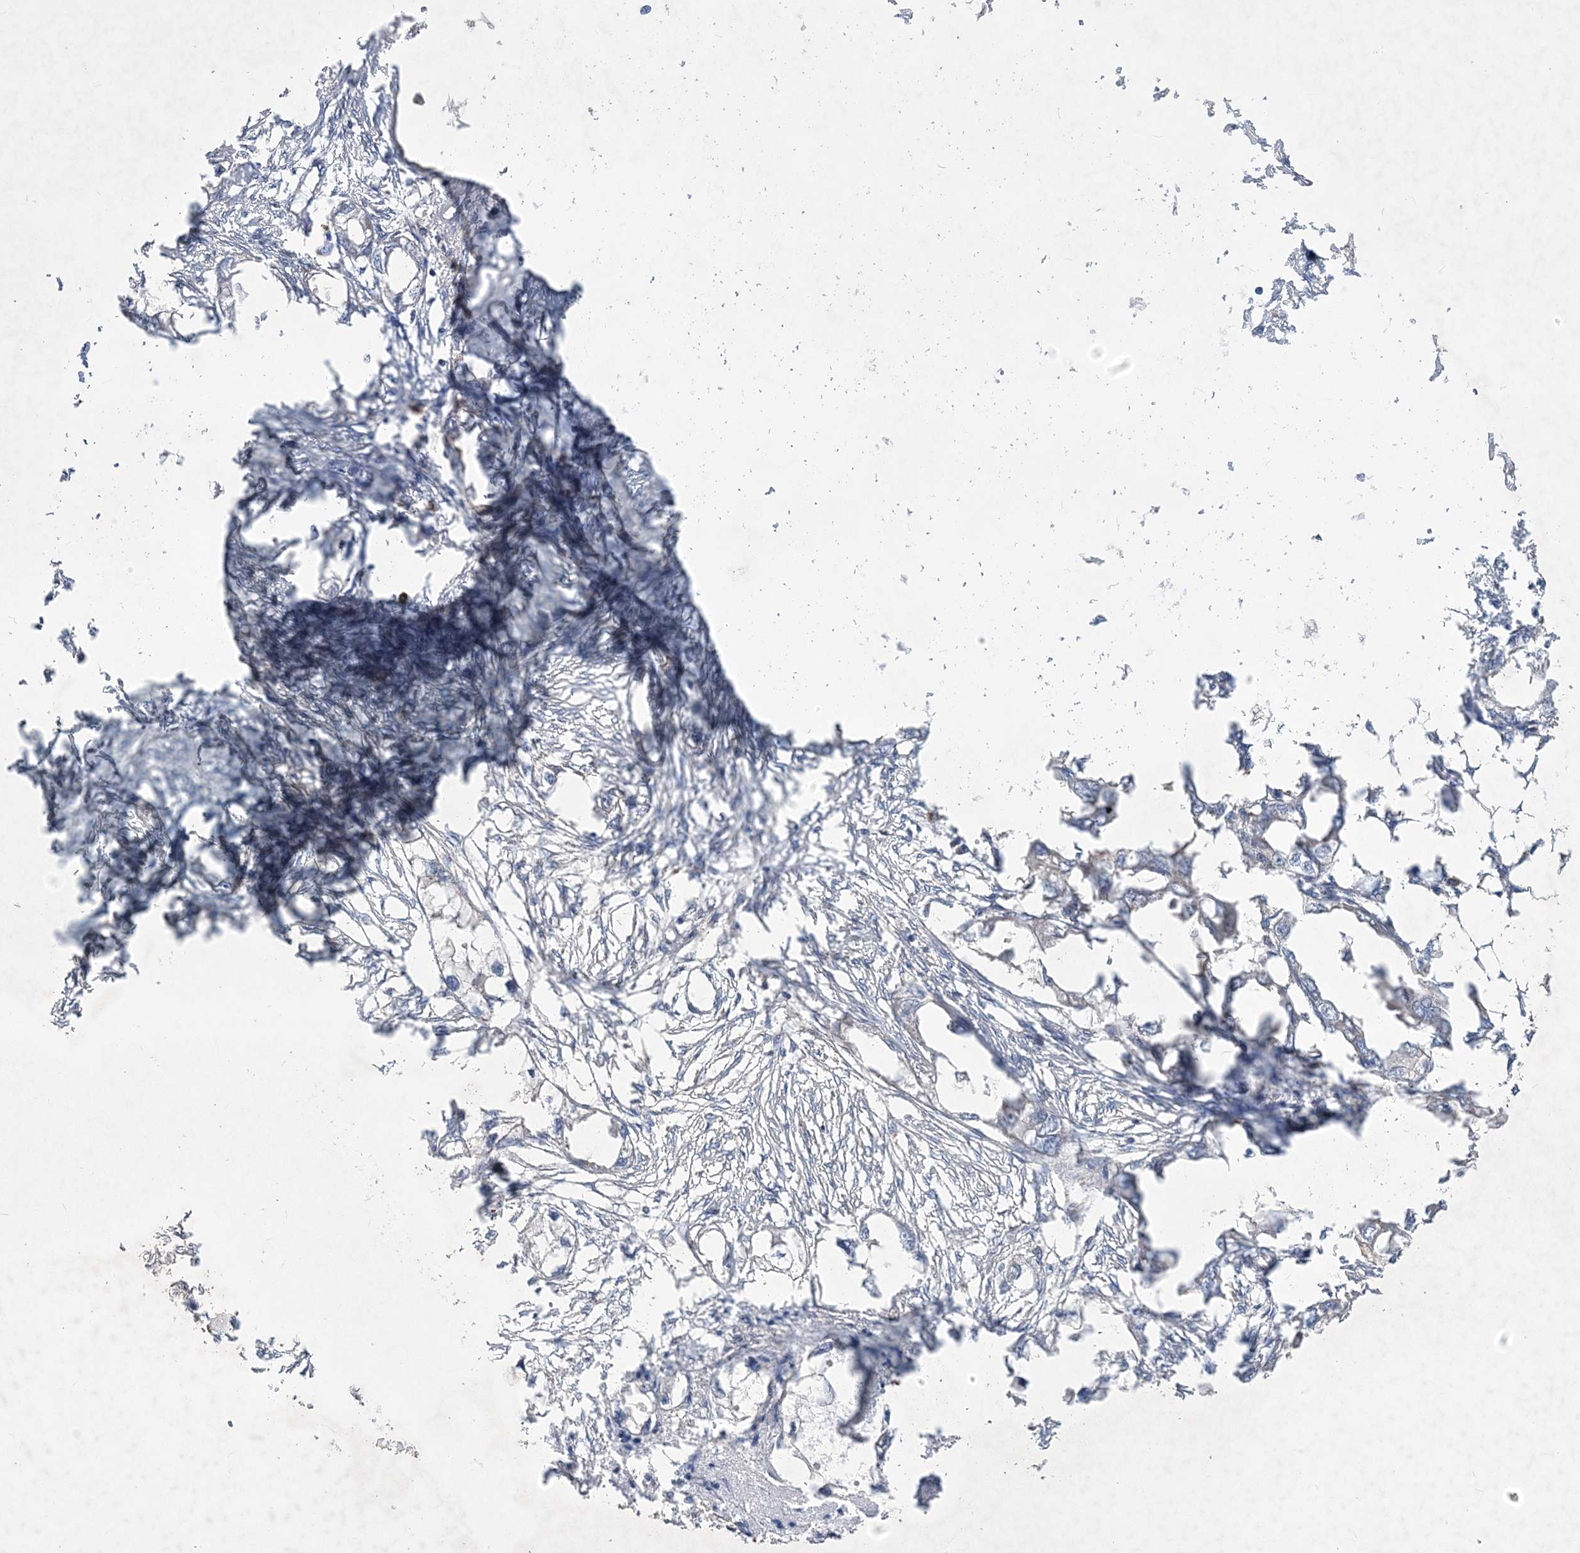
{"staining": {"intensity": "negative", "quantity": "none", "location": "none"}, "tissue": "endometrial cancer", "cell_type": "Tumor cells", "image_type": "cancer", "snomed": [{"axis": "morphology", "description": "Adenocarcinoma, NOS"}, {"axis": "morphology", "description": "Adenocarcinoma, metastatic, NOS"}, {"axis": "topography", "description": "Adipose tissue"}, {"axis": "topography", "description": "Endometrium"}], "caption": "Immunohistochemistry (IHC) micrograph of human endometrial adenocarcinoma stained for a protein (brown), which reveals no expression in tumor cells. (Brightfield microscopy of DAB IHC at high magnification).", "gene": "MTRF1L", "patient": {"sex": "female", "age": 67}}